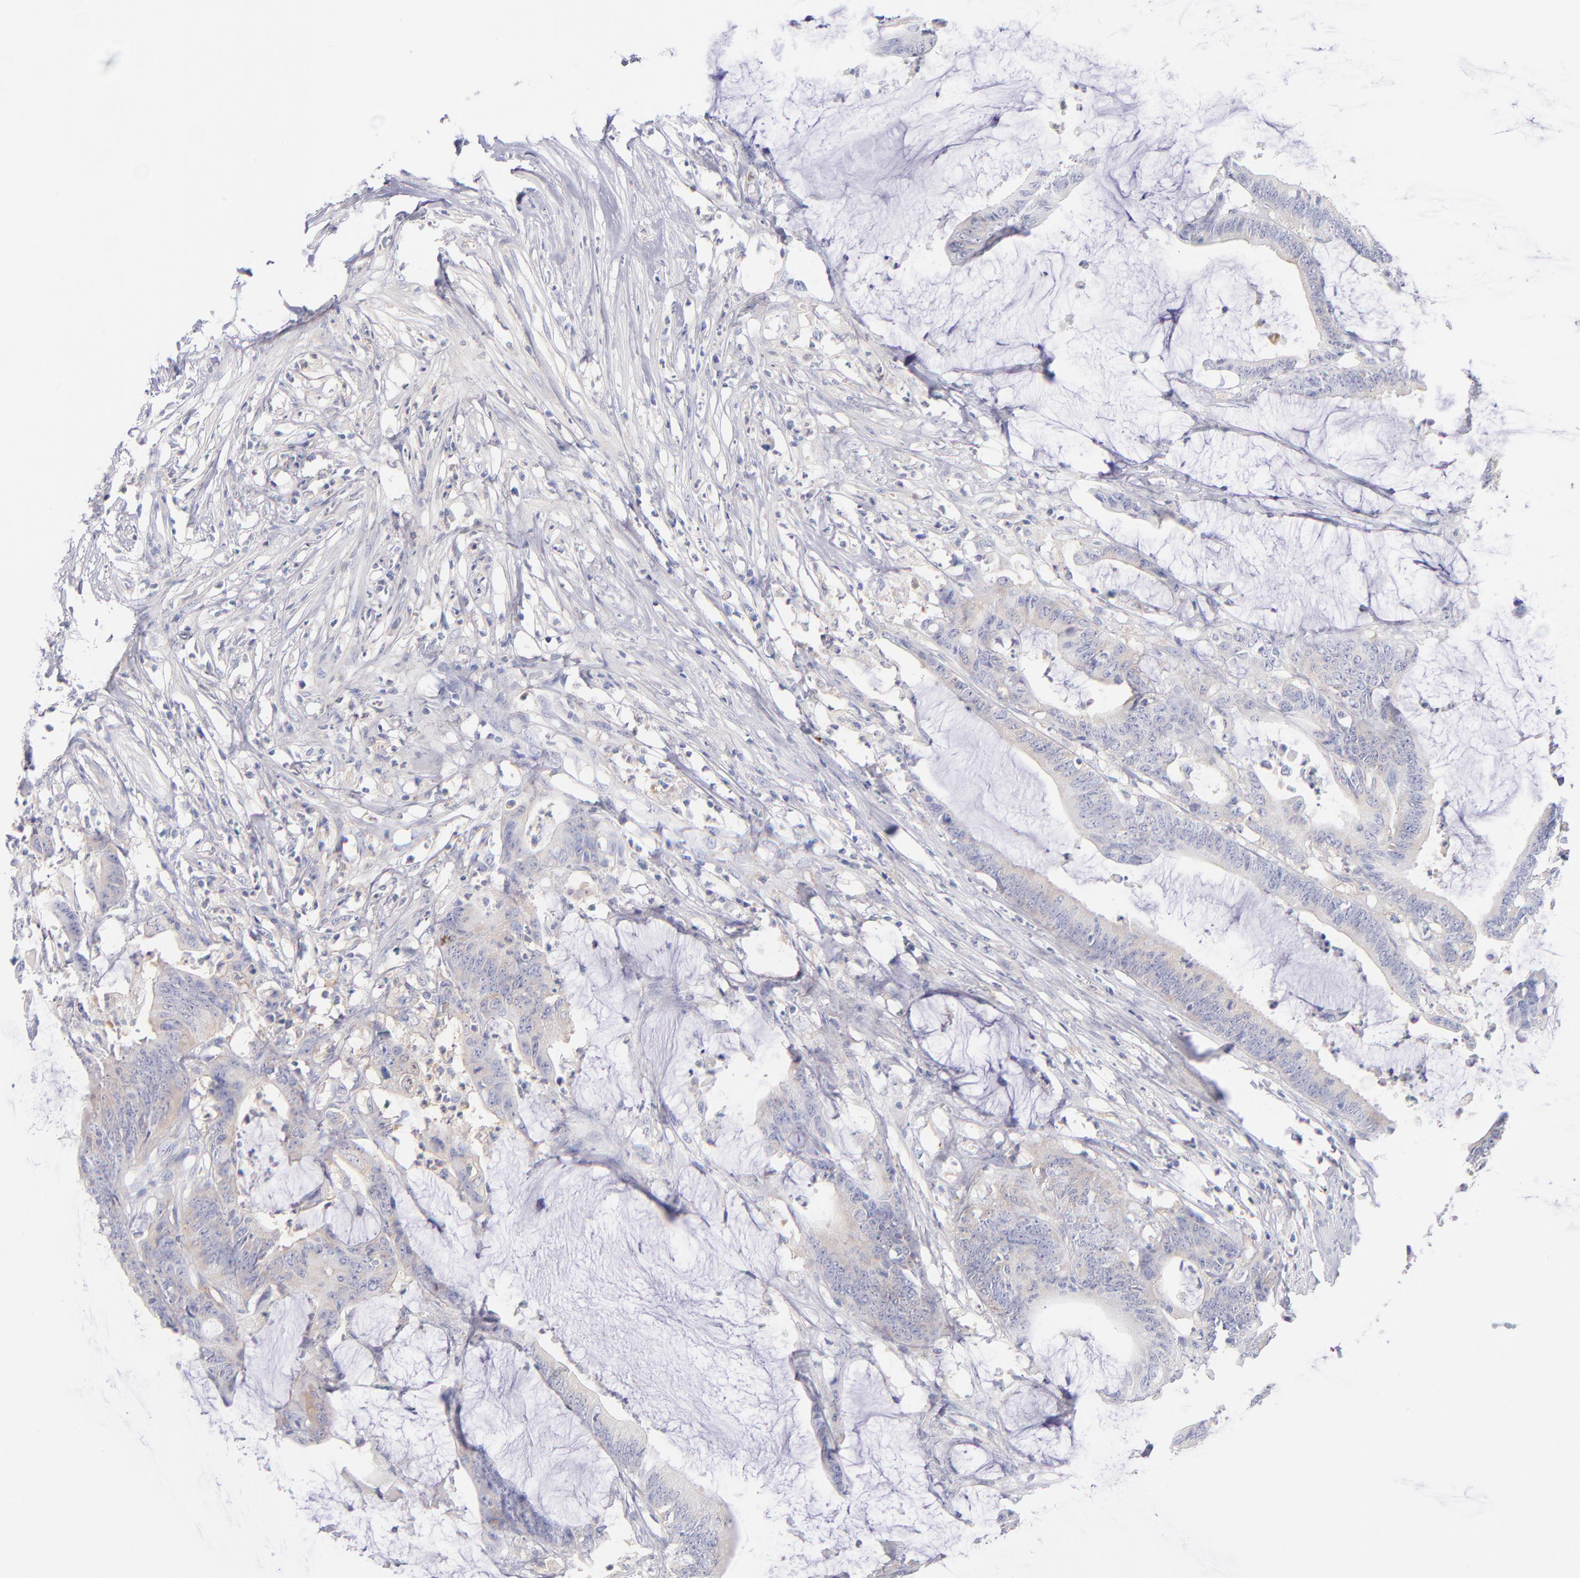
{"staining": {"intensity": "weak", "quantity": "25%-75%", "location": "cytoplasmic/membranous"}, "tissue": "colorectal cancer", "cell_type": "Tumor cells", "image_type": "cancer", "snomed": [{"axis": "morphology", "description": "Adenocarcinoma, NOS"}, {"axis": "topography", "description": "Rectum"}], "caption": "A brown stain labels weak cytoplasmic/membranous positivity of a protein in human colorectal cancer tumor cells.", "gene": "HP", "patient": {"sex": "female", "age": 66}}